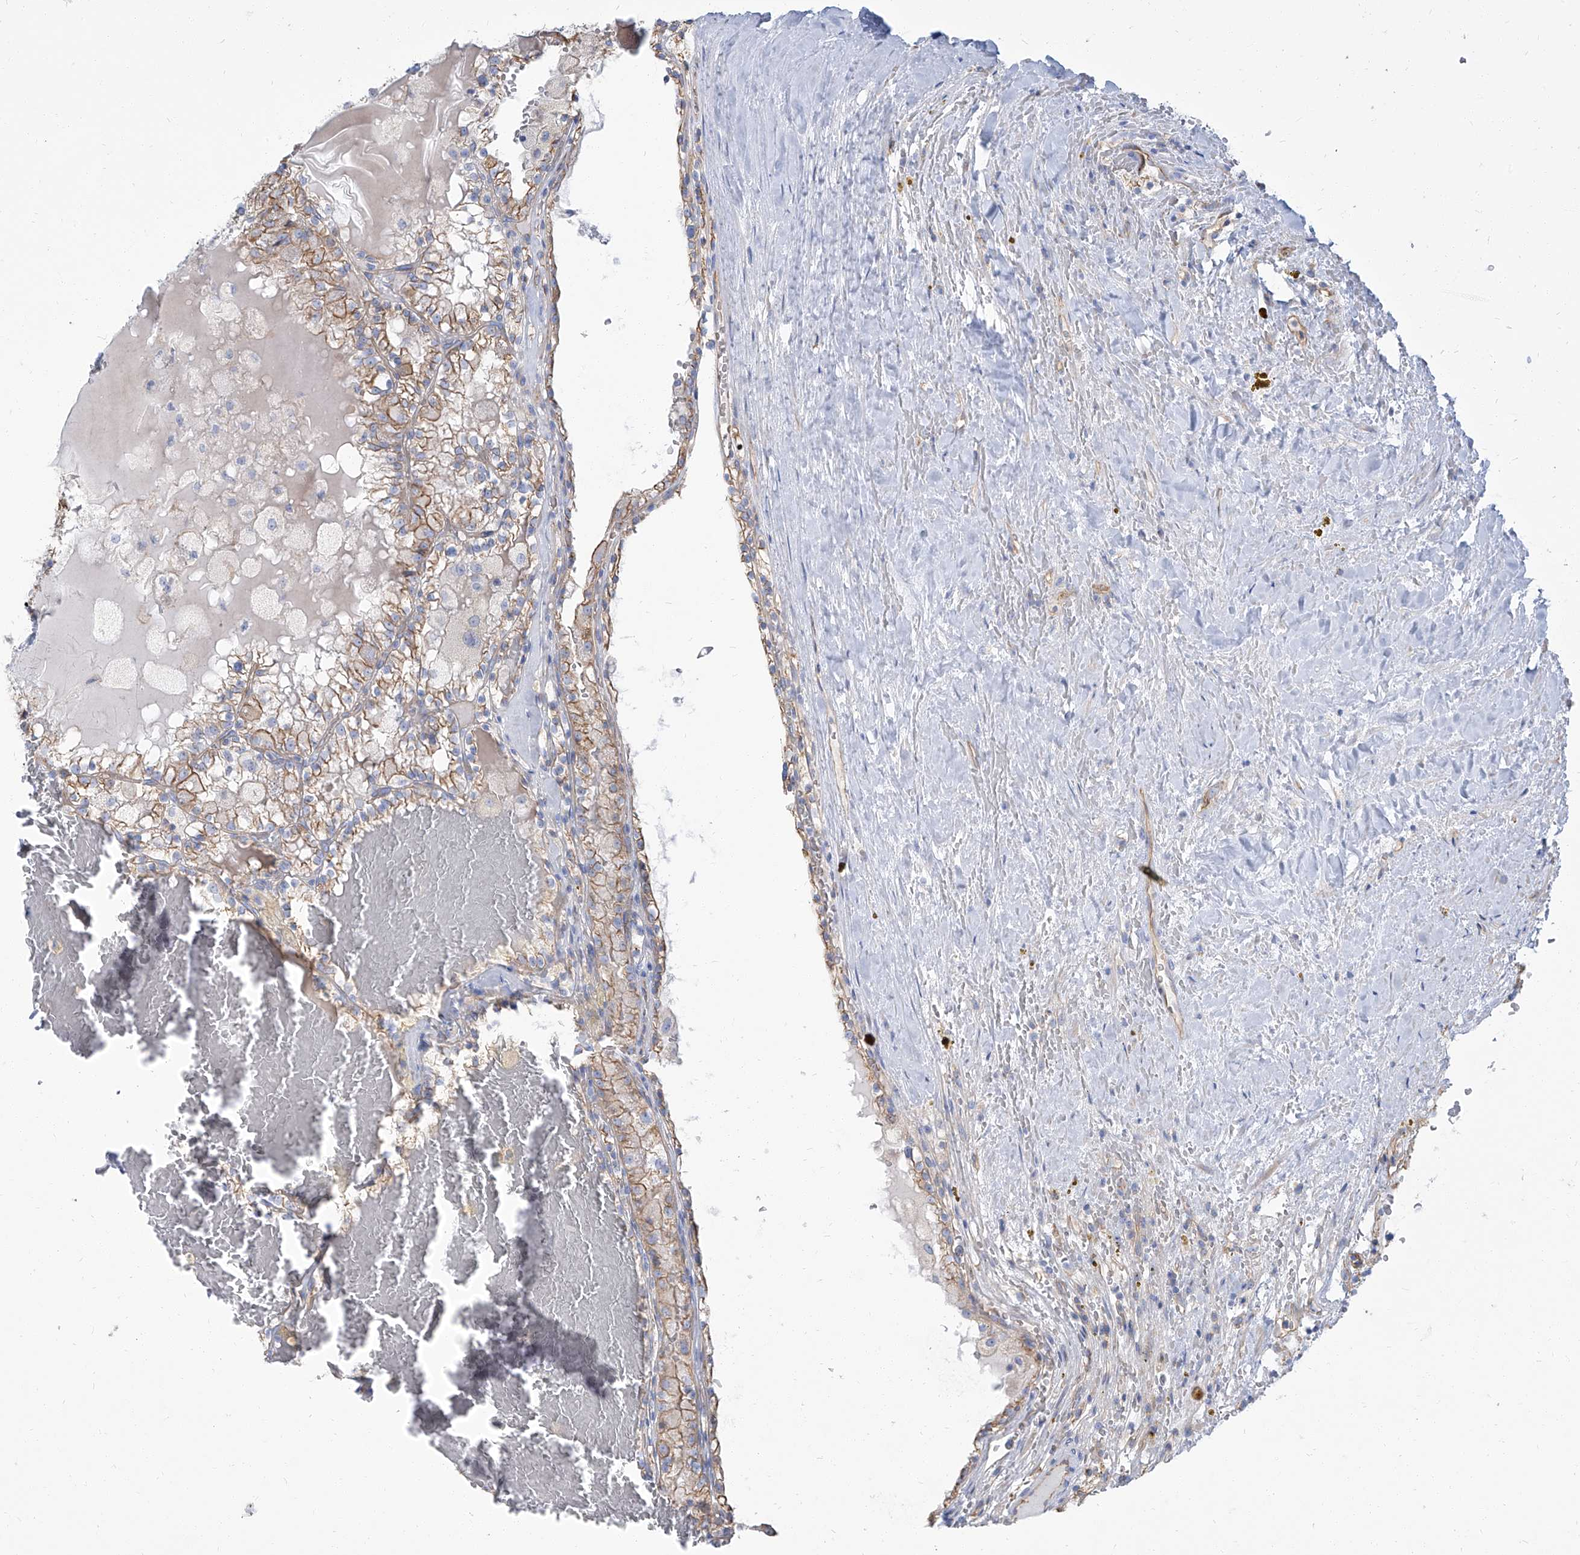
{"staining": {"intensity": "moderate", "quantity": ">75%", "location": "cytoplasmic/membranous"}, "tissue": "renal cancer", "cell_type": "Tumor cells", "image_type": "cancer", "snomed": [{"axis": "morphology", "description": "Adenocarcinoma, NOS"}, {"axis": "topography", "description": "Kidney"}], "caption": "This image demonstrates immunohistochemistry (IHC) staining of renal cancer (adenocarcinoma), with medium moderate cytoplasmic/membranous positivity in about >75% of tumor cells.", "gene": "TXLNB", "patient": {"sex": "female", "age": 56}}